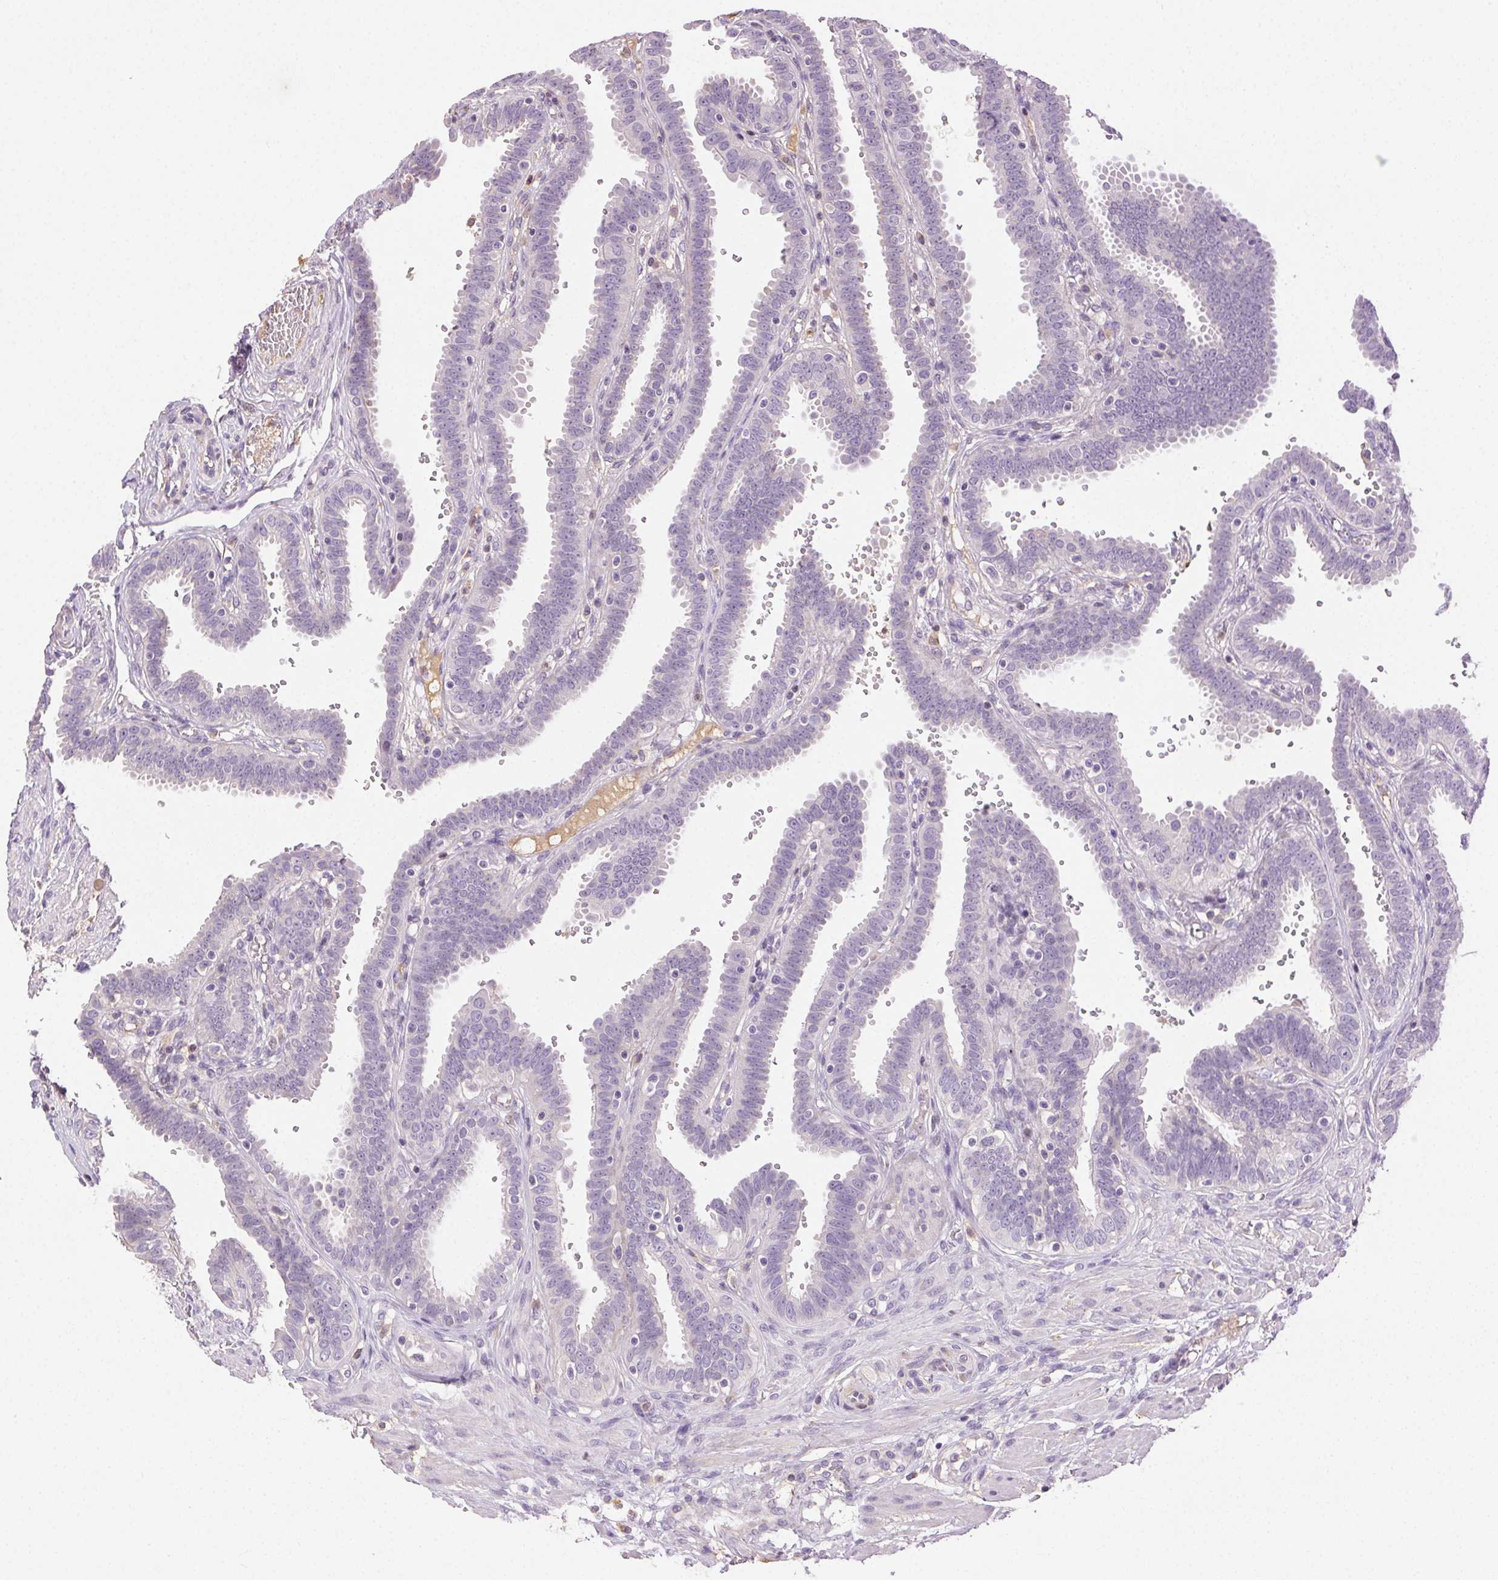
{"staining": {"intensity": "negative", "quantity": "none", "location": "none"}, "tissue": "fallopian tube", "cell_type": "Glandular cells", "image_type": "normal", "snomed": [{"axis": "morphology", "description": "Normal tissue, NOS"}, {"axis": "topography", "description": "Fallopian tube"}], "caption": "Immunohistochemical staining of normal human fallopian tube displays no significant expression in glandular cells. Nuclei are stained in blue.", "gene": "BPIFB2", "patient": {"sex": "female", "age": 37}}